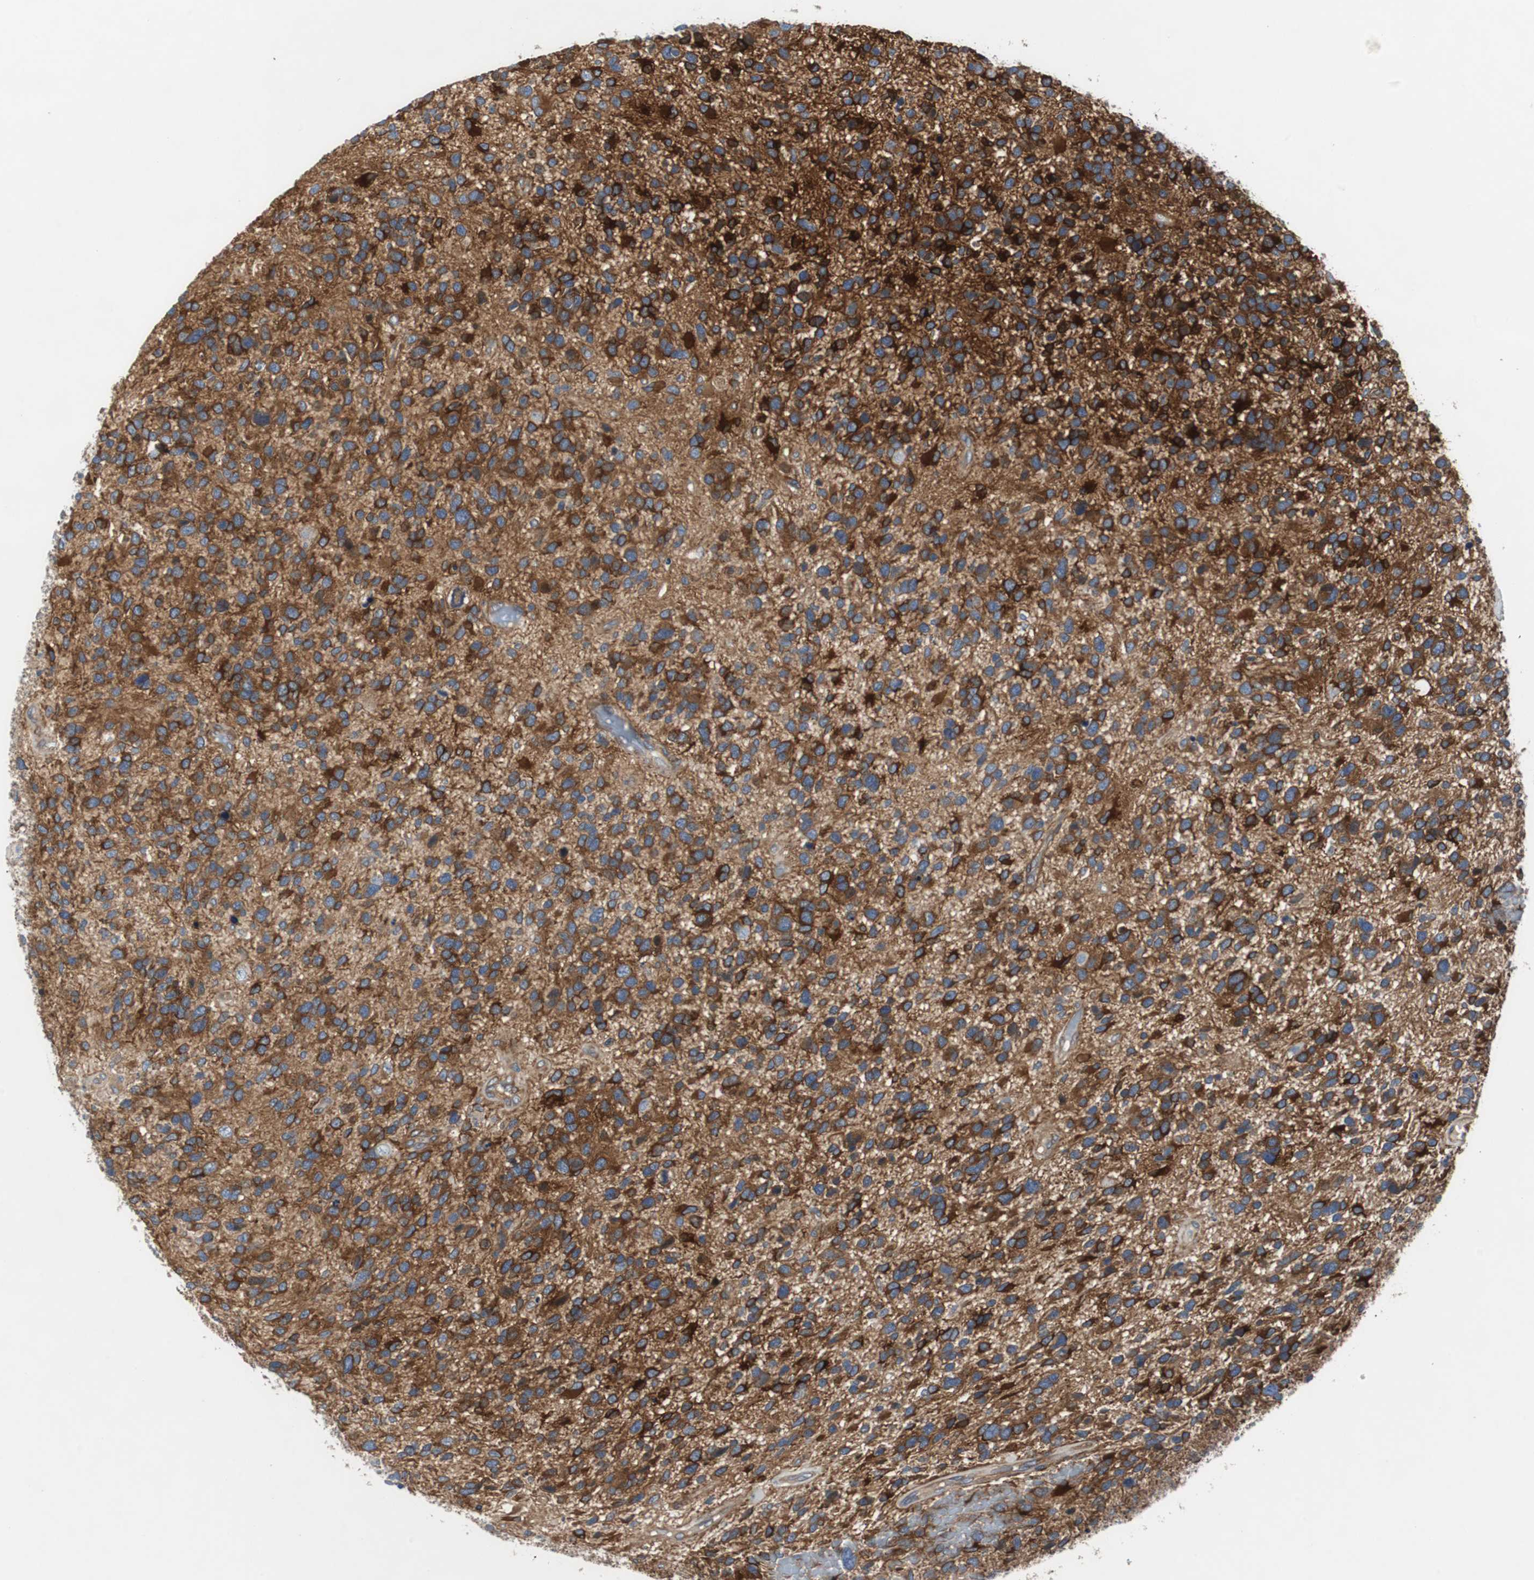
{"staining": {"intensity": "strong", "quantity": ">75%", "location": "cytoplasmic/membranous"}, "tissue": "glioma", "cell_type": "Tumor cells", "image_type": "cancer", "snomed": [{"axis": "morphology", "description": "Glioma, malignant, High grade"}, {"axis": "topography", "description": "Brain"}], "caption": "High-magnification brightfield microscopy of glioma stained with DAB (brown) and counterstained with hematoxylin (blue). tumor cells exhibit strong cytoplasmic/membranous staining is present in about>75% of cells. (DAB (3,3'-diaminobenzidine) = brown stain, brightfield microscopy at high magnification).", "gene": "GYS1", "patient": {"sex": "female", "age": 58}}